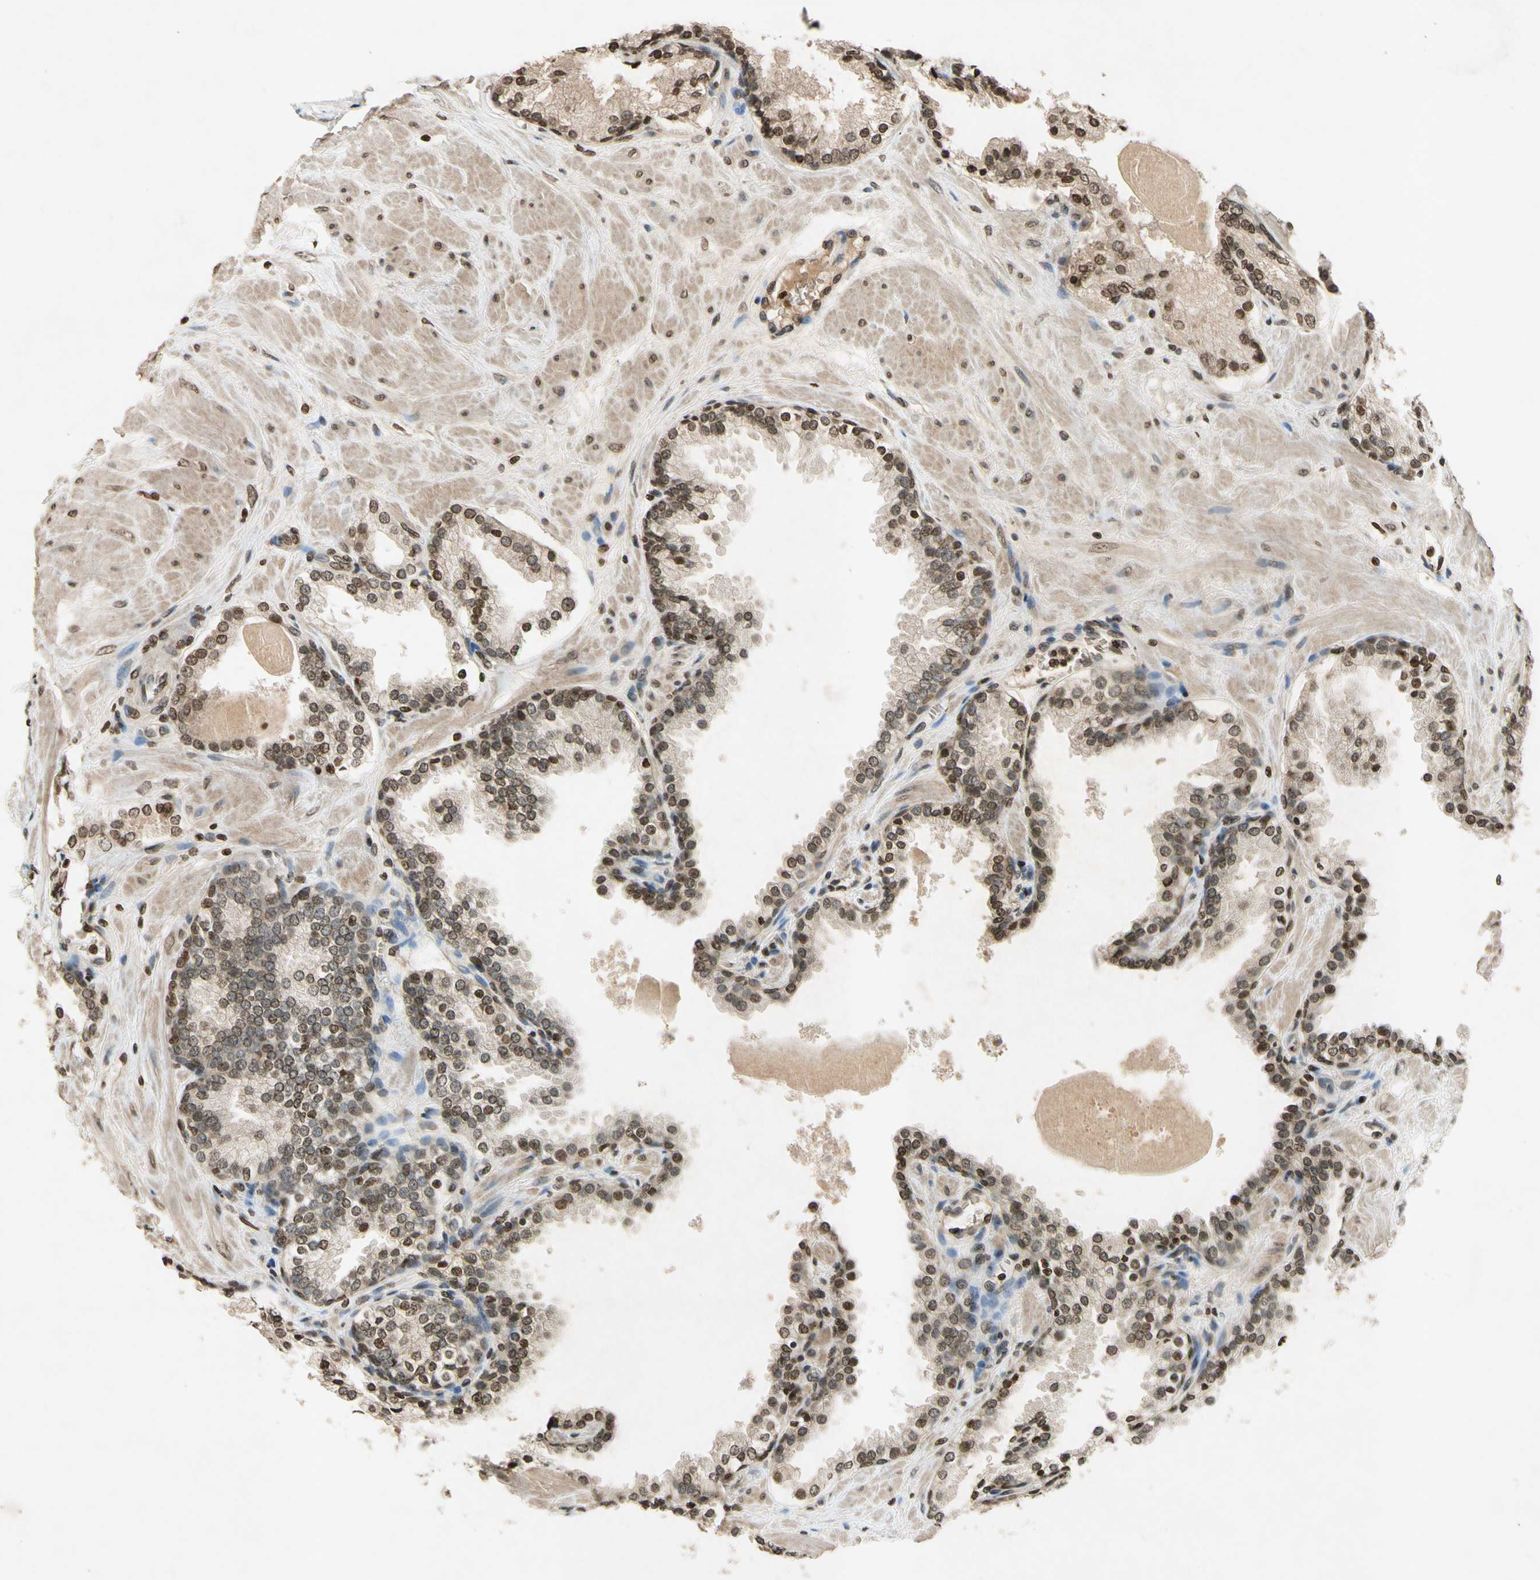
{"staining": {"intensity": "moderate", "quantity": ">75%", "location": "nuclear"}, "tissue": "prostate", "cell_type": "Glandular cells", "image_type": "normal", "snomed": [{"axis": "morphology", "description": "Normal tissue, NOS"}, {"axis": "topography", "description": "Prostate"}], "caption": "A photomicrograph showing moderate nuclear positivity in about >75% of glandular cells in normal prostate, as visualized by brown immunohistochemical staining.", "gene": "HOXB3", "patient": {"sex": "male", "age": 51}}